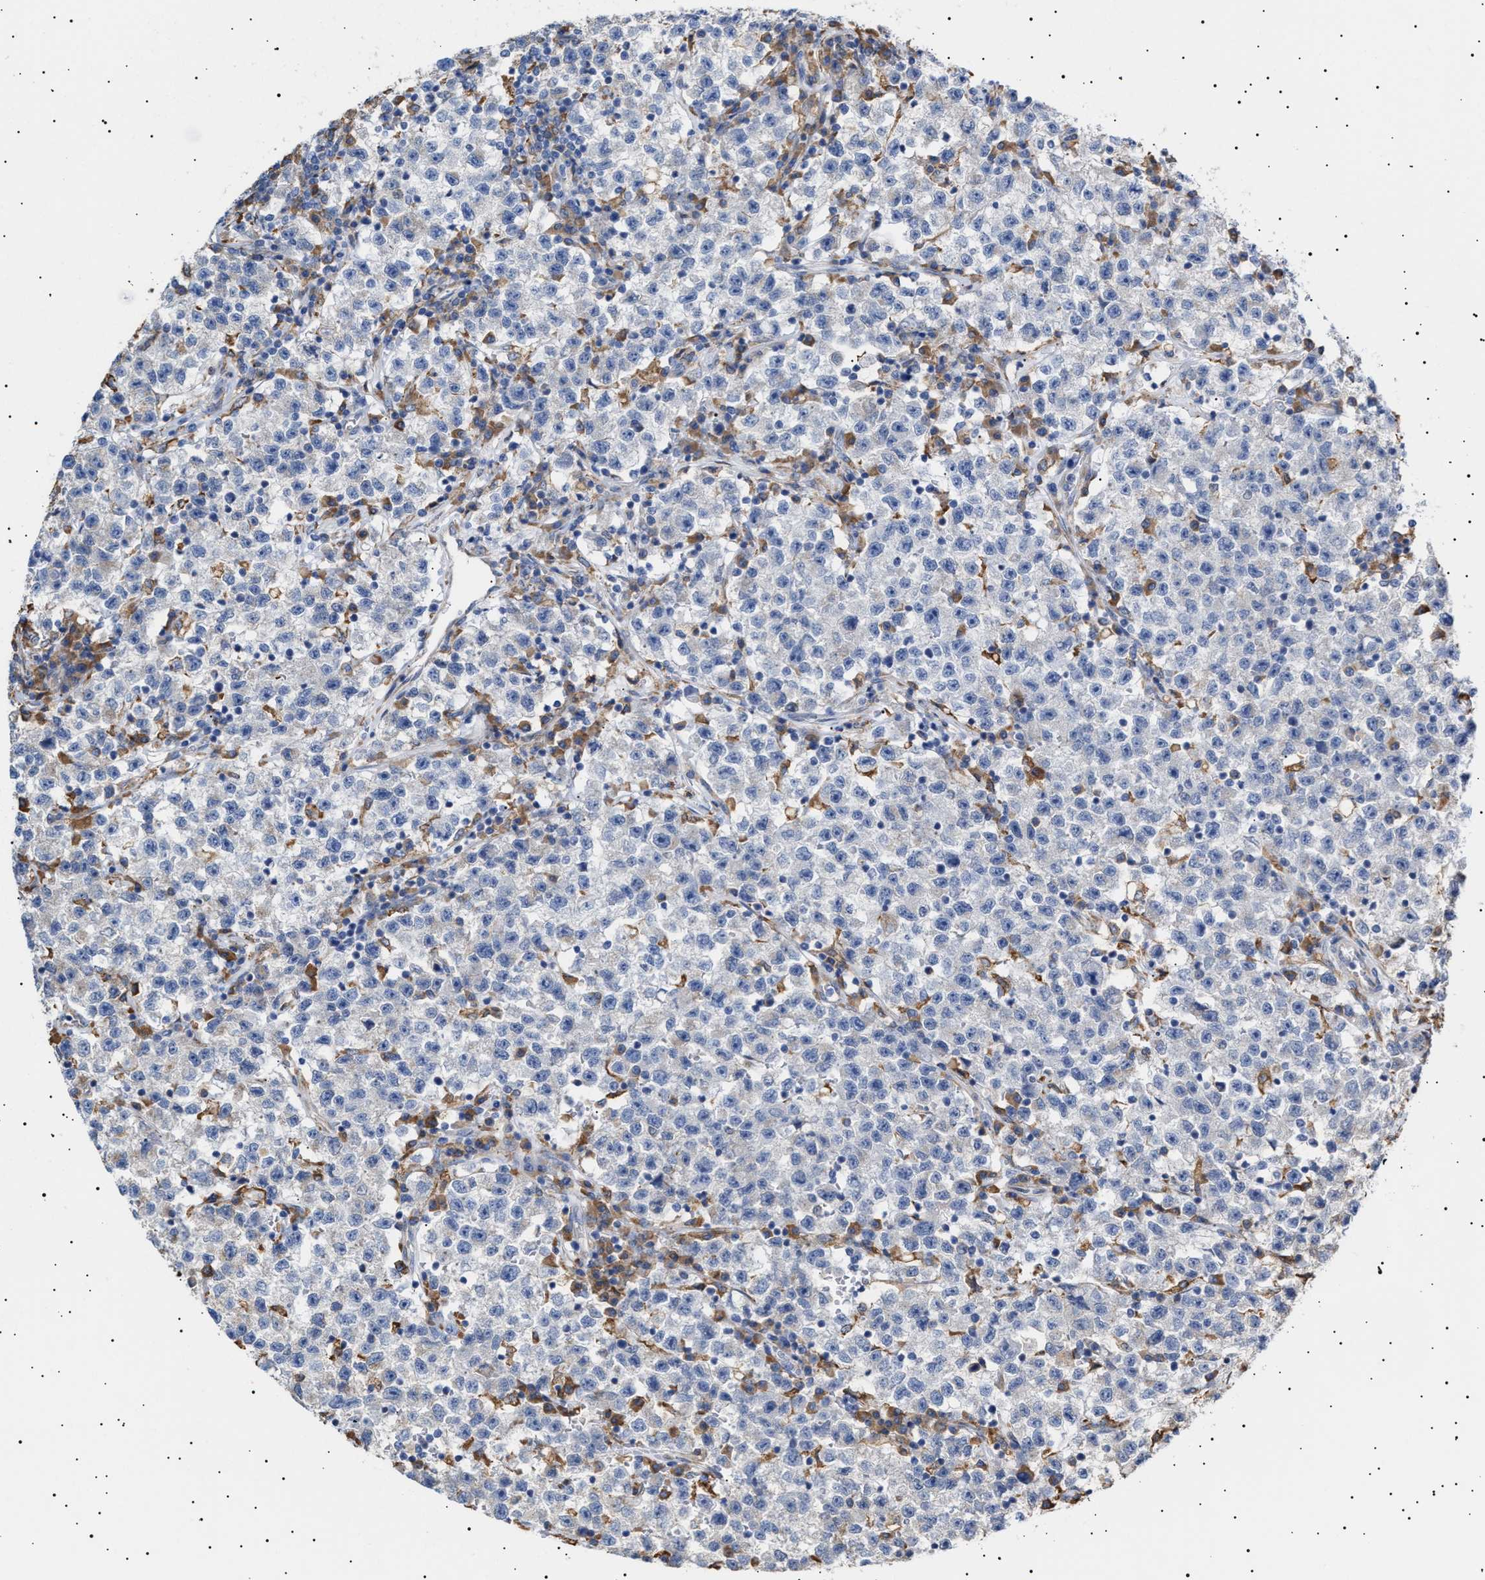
{"staining": {"intensity": "negative", "quantity": "none", "location": "none"}, "tissue": "testis cancer", "cell_type": "Tumor cells", "image_type": "cancer", "snomed": [{"axis": "morphology", "description": "Seminoma, NOS"}, {"axis": "topography", "description": "Testis"}], "caption": "Testis seminoma was stained to show a protein in brown. There is no significant expression in tumor cells.", "gene": "ERCC6L2", "patient": {"sex": "male", "age": 22}}